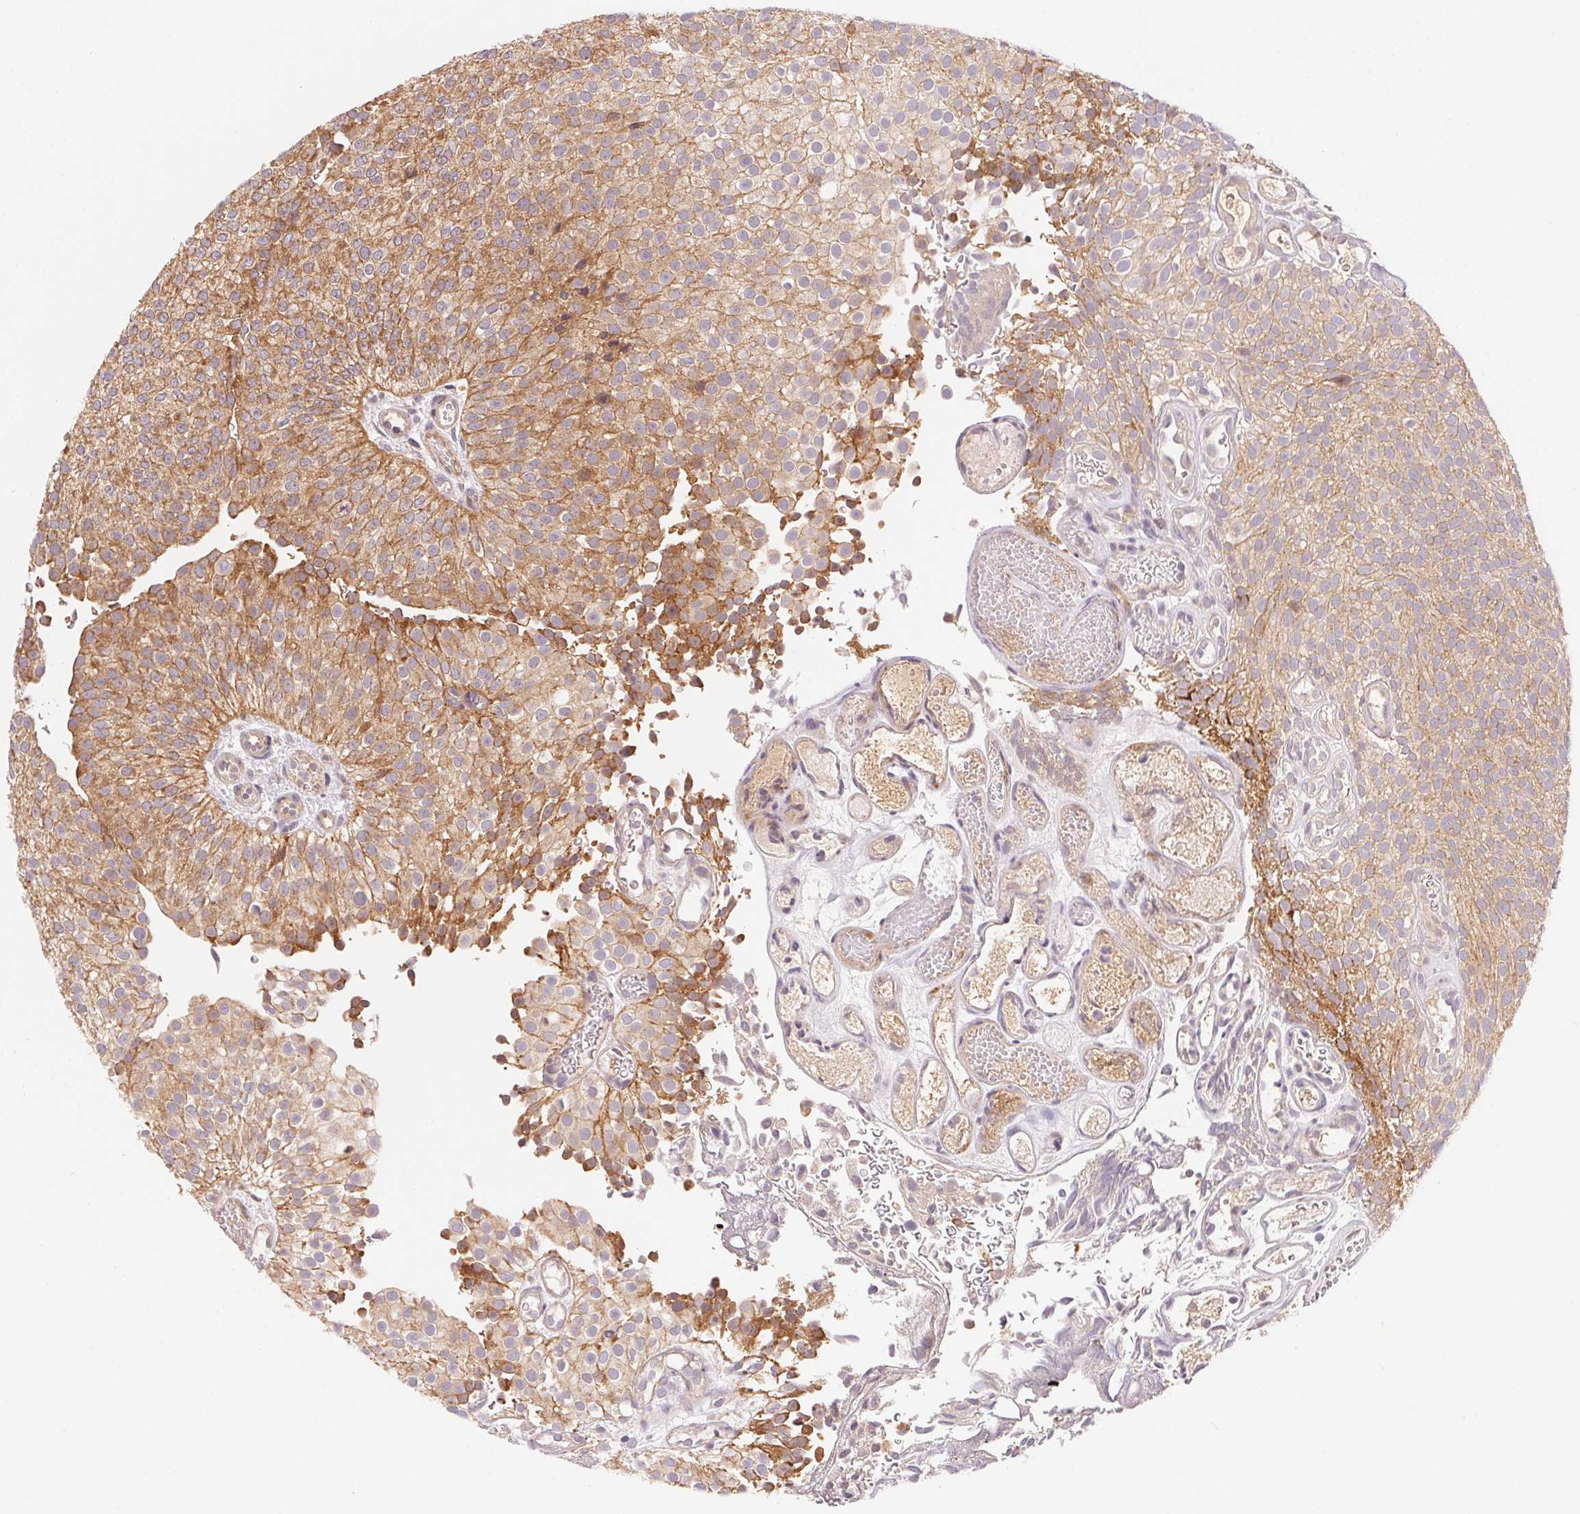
{"staining": {"intensity": "moderate", "quantity": "25%-75%", "location": "cytoplasmic/membranous"}, "tissue": "urothelial cancer", "cell_type": "Tumor cells", "image_type": "cancer", "snomed": [{"axis": "morphology", "description": "Urothelial carcinoma, Low grade"}, {"axis": "topography", "description": "Urinary bladder"}], "caption": "The immunohistochemical stain labels moderate cytoplasmic/membranous positivity in tumor cells of urothelial carcinoma (low-grade) tissue.", "gene": "BNIP5", "patient": {"sex": "male", "age": 78}}